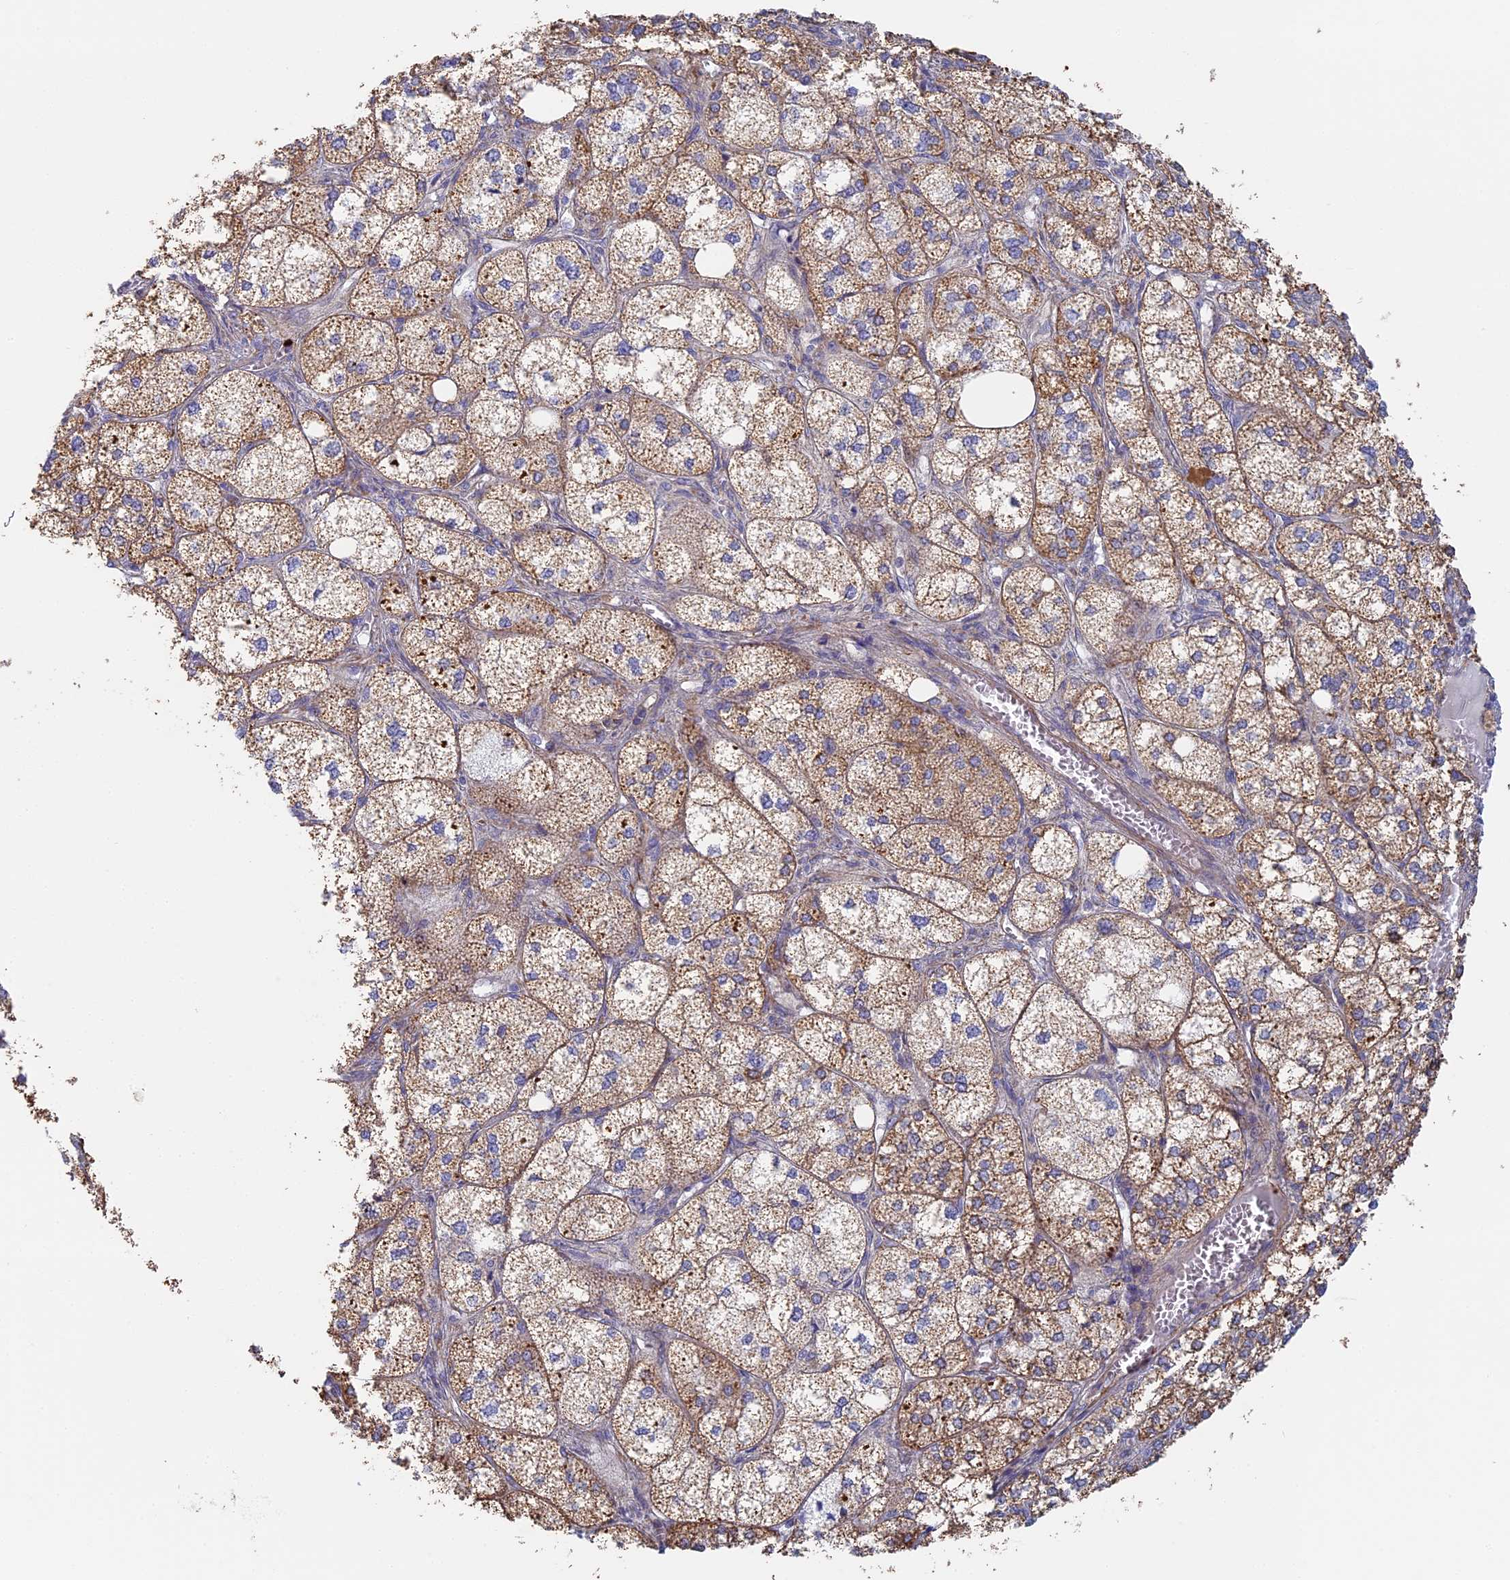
{"staining": {"intensity": "moderate", "quantity": ">75%", "location": "cytoplasmic/membranous"}, "tissue": "adrenal gland", "cell_type": "Glandular cells", "image_type": "normal", "snomed": [{"axis": "morphology", "description": "Normal tissue, NOS"}, {"axis": "topography", "description": "Adrenal gland"}], "caption": "Adrenal gland stained with a brown dye displays moderate cytoplasmic/membranous positive staining in approximately >75% of glandular cells.", "gene": "DDA1", "patient": {"sex": "female", "age": 61}}